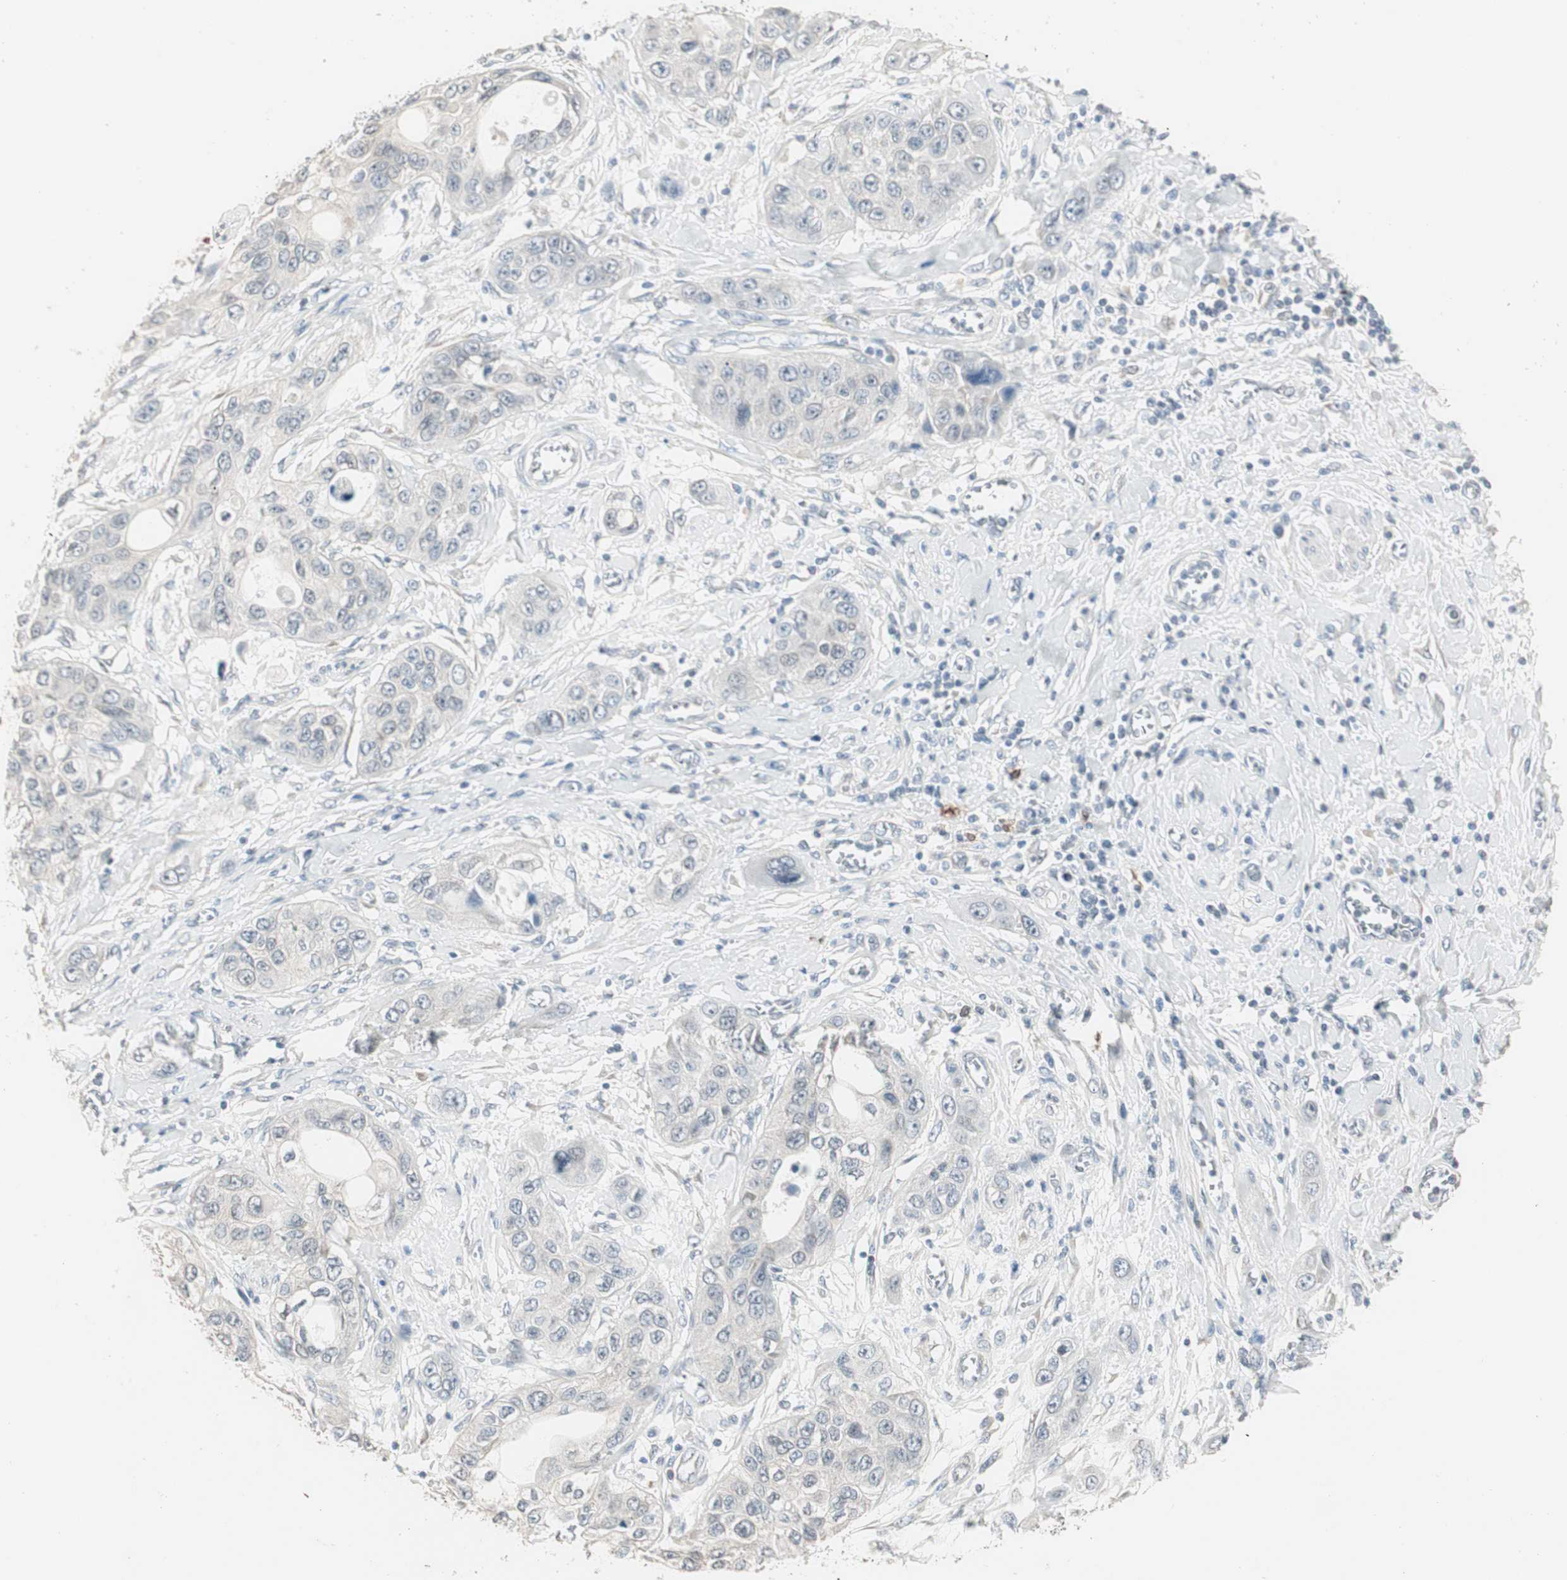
{"staining": {"intensity": "negative", "quantity": "none", "location": "none"}, "tissue": "pancreatic cancer", "cell_type": "Tumor cells", "image_type": "cancer", "snomed": [{"axis": "morphology", "description": "Adenocarcinoma, NOS"}, {"axis": "topography", "description": "Pancreas"}], "caption": "Immunohistochemical staining of adenocarcinoma (pancreatic) shows no significant positivity in tumor cells.", "gene": "PDZK1", "patient": {"sex": "female", "age": 70}}